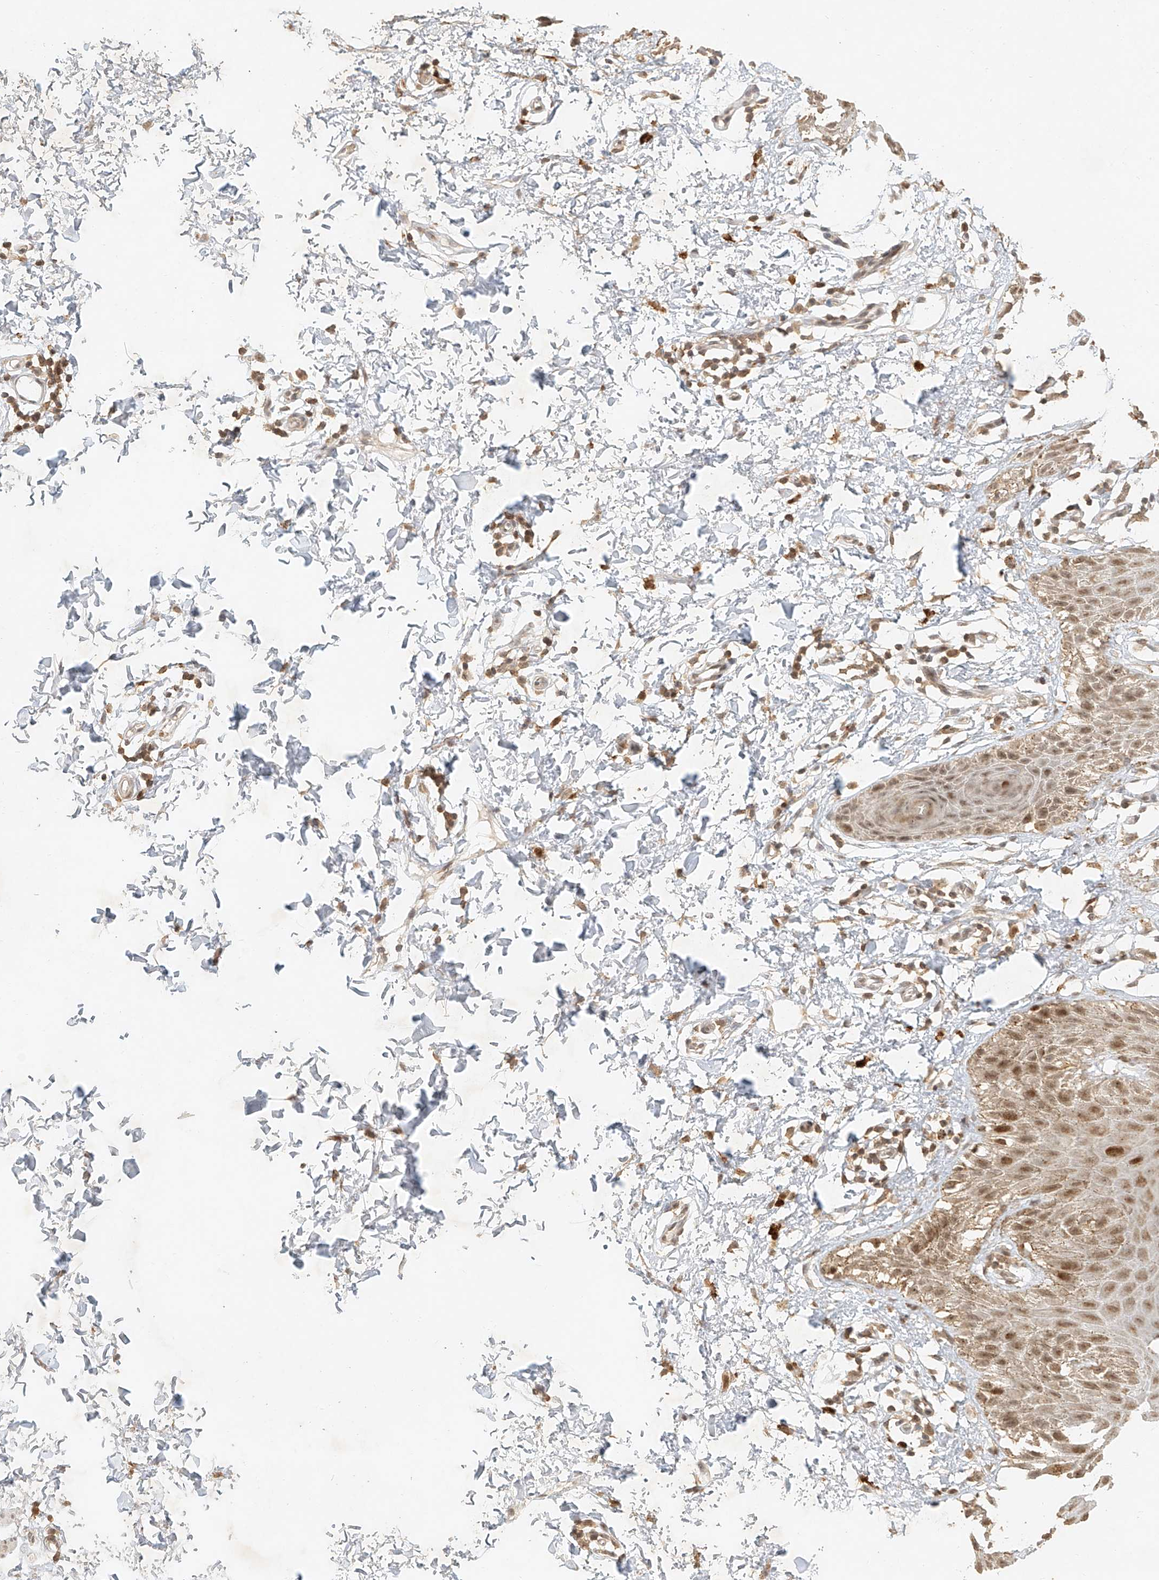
{"staining": {"intensity": "moderate", "quantity": ">75%", "location": "nuclear"}, "tissue": "skin", "cell_type": "Epidermal cells", "image_type": "normal", "snomed": [{"axis": "morphology", "description": "Normal tissue, NOS"}, {"axis": "topography", "description": "Anal"}], "caption": "A micrograph of skin stained for a protein shows moderate nuclear brown staining in epidermal cells.", "gene": "CXorf58", "patient": {"sex": "male", "age": 44}}